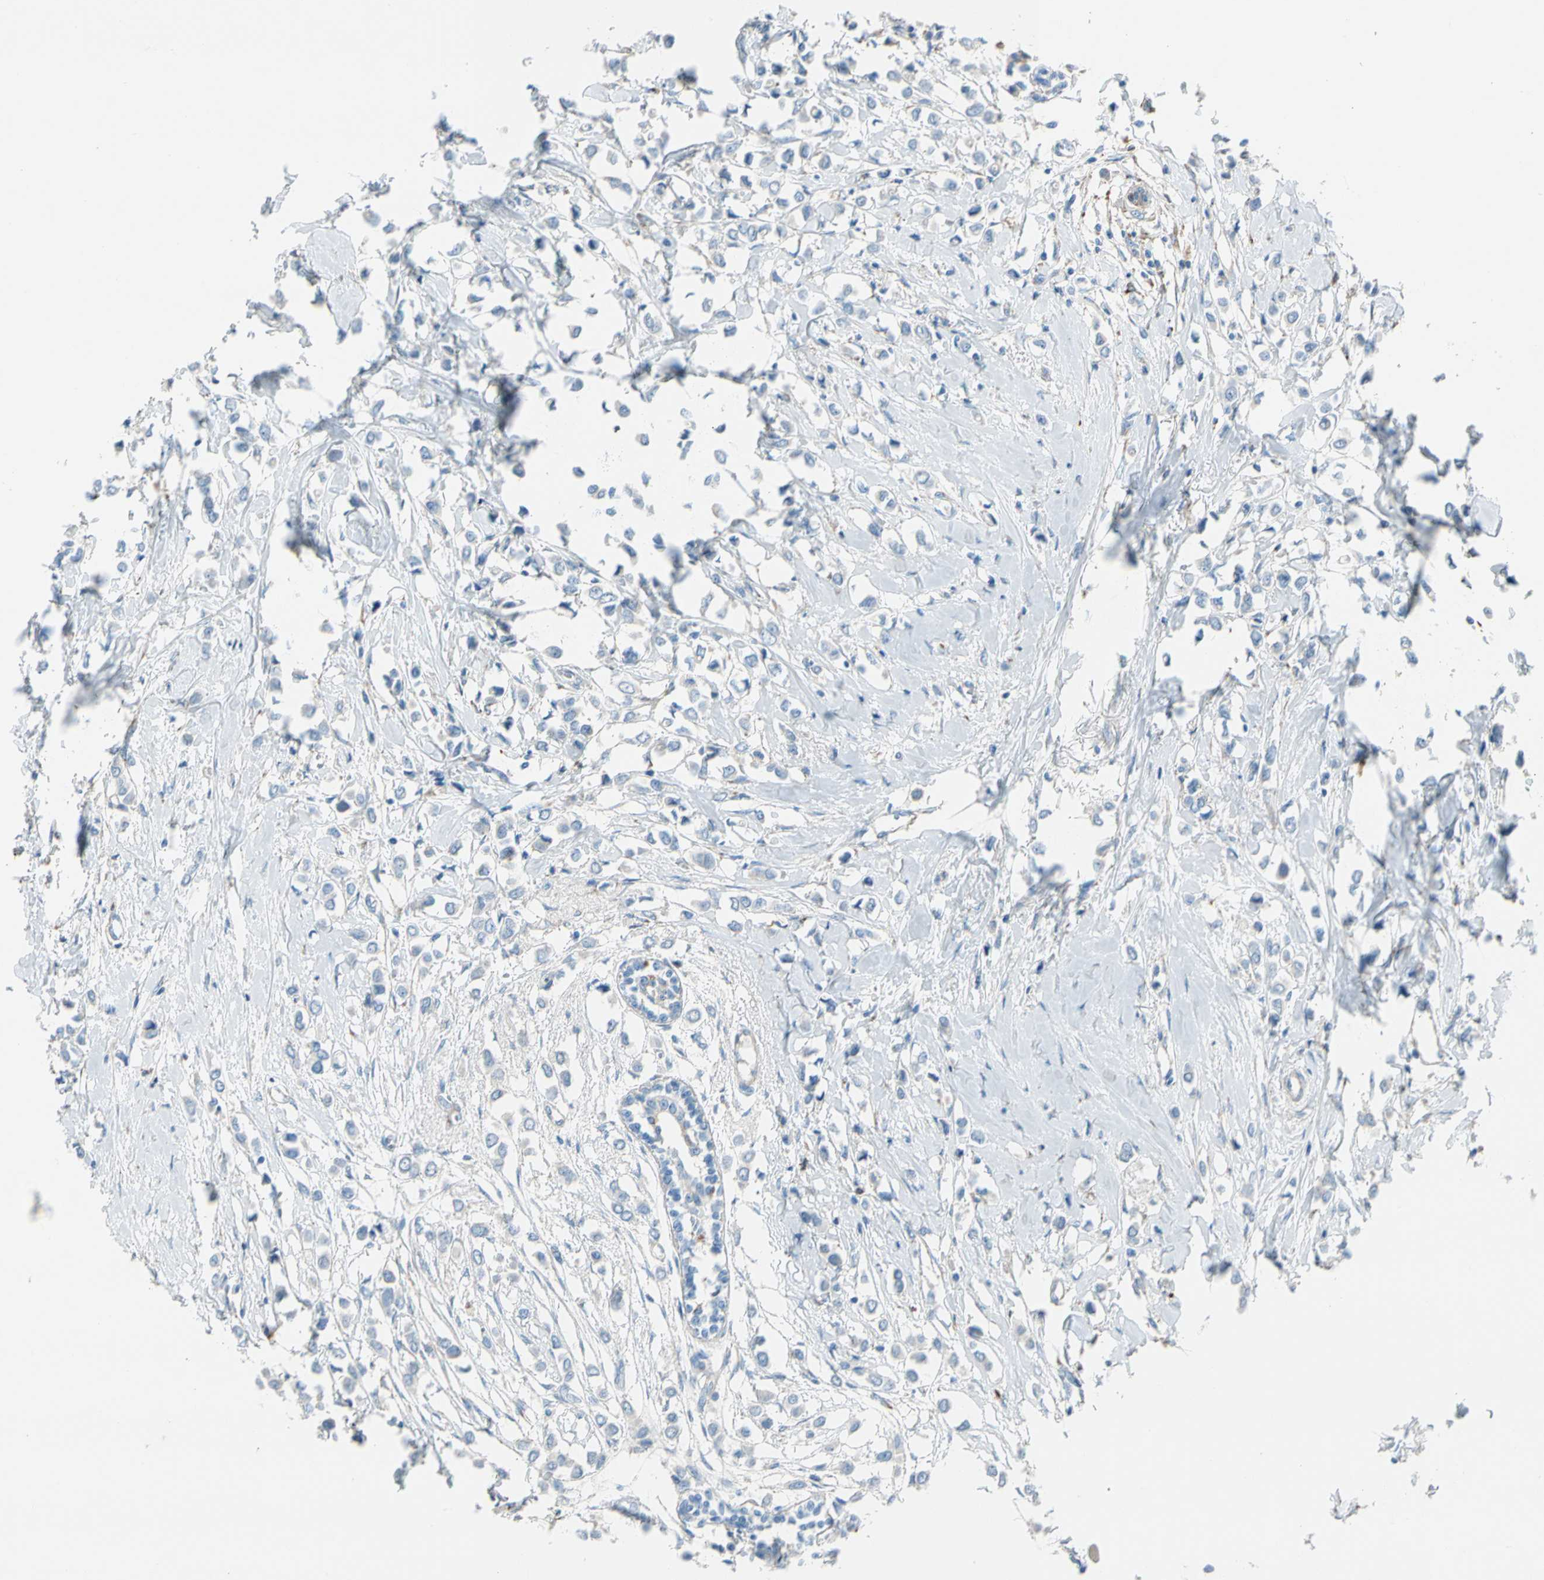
{"staining": {"intensity": "weak", "quantity": "25%-75%", "location": "cytoplasmic/membranous"}, "tissue": "breast cancer", "cell_type": "Tumor cells", "image_type": "cancer", "snomed": [{"axis": "morphology", "description": "Lobular carcinoma"}, {"axis": "topography", "description": "Breast"}], "caption": "The photomicrograph reveals staining of breast lobular carcinoma, revealing weak cytoplasmic/membranous protein staining (brown color) within tumor cells.", "gene": "LY6G6F", "patient": {"sex": "female", "age": 51}}